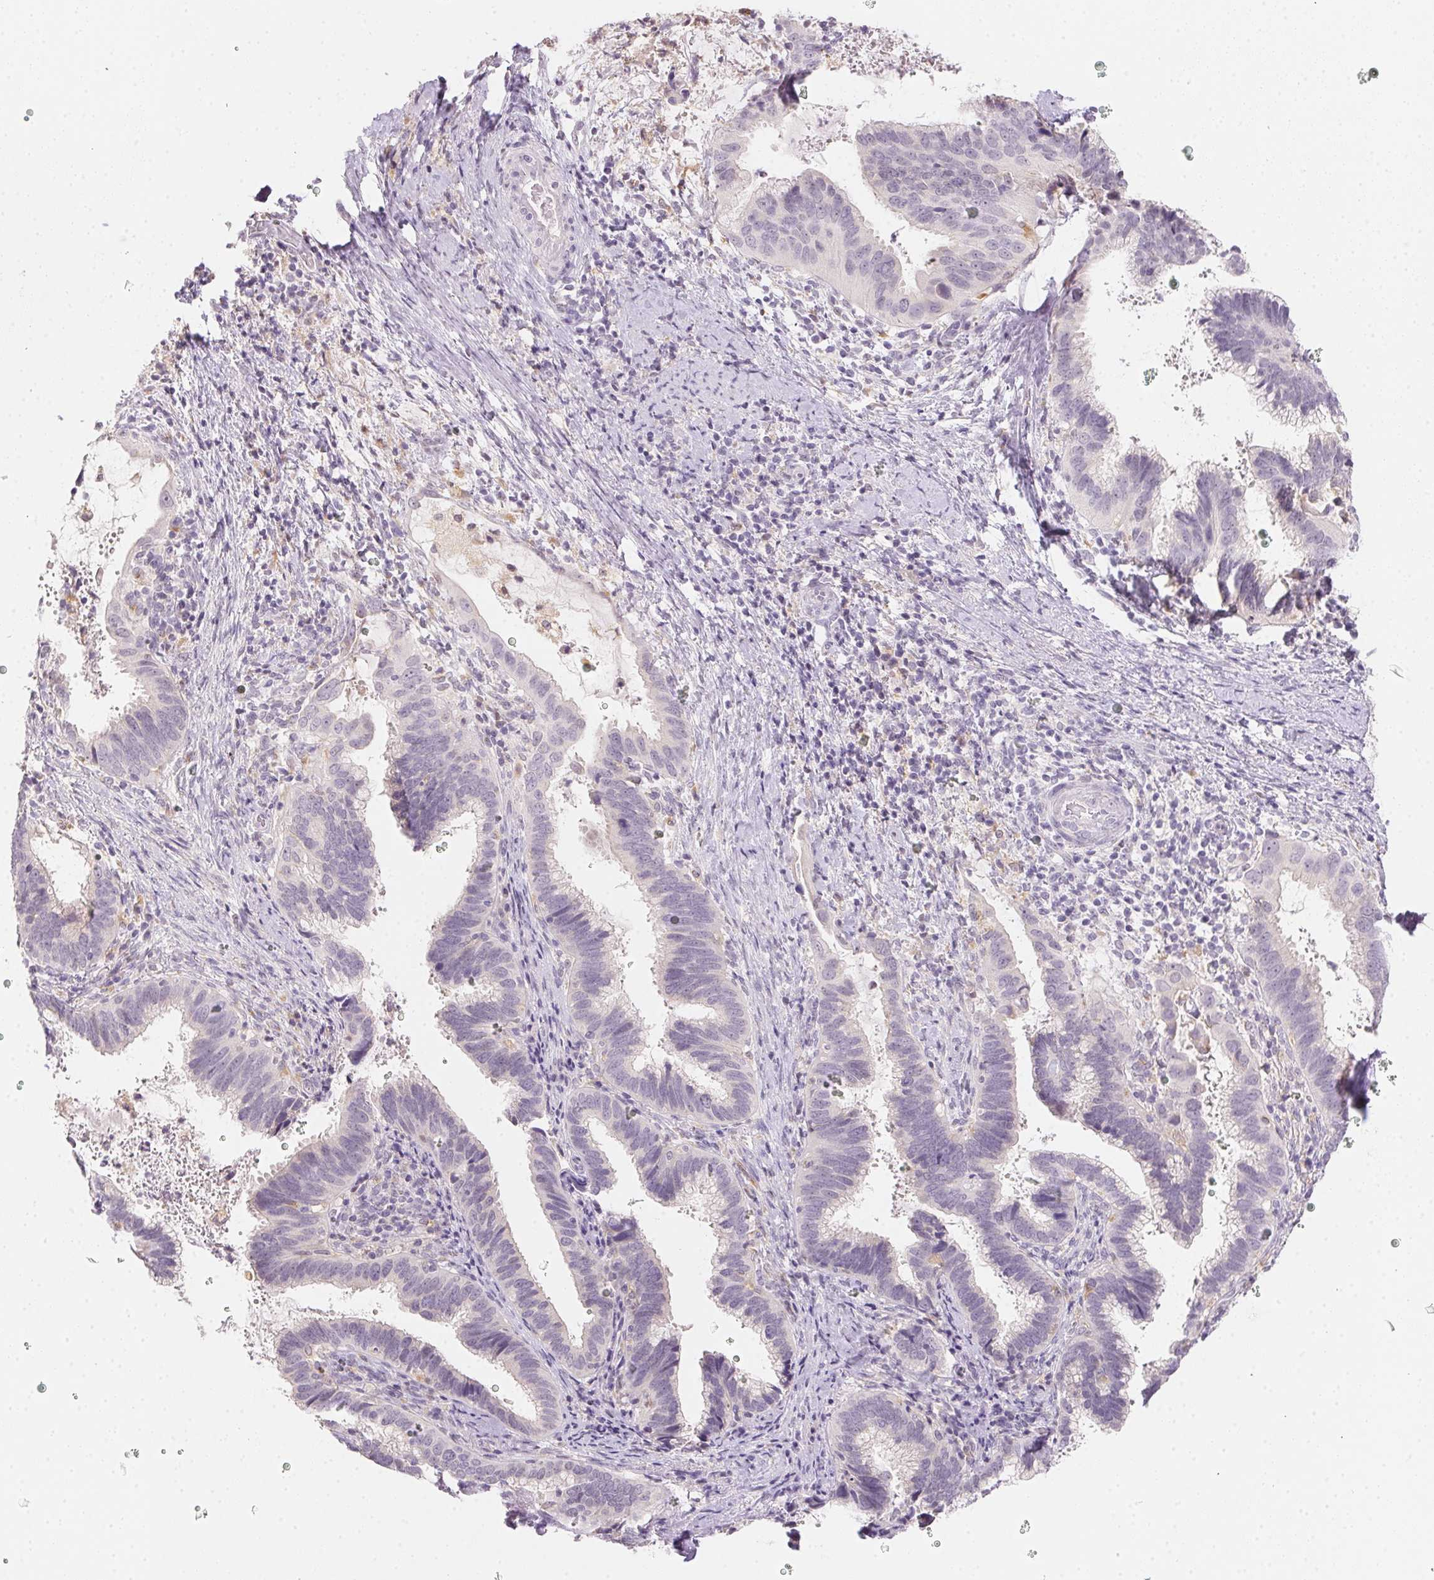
{"staining": {"intensity": "negative", "quantity": "none", "location": "none"}, "tissue": "cervical cancer", "cell_type": "Tumor cells", "image_type": "cancer", "snomed": [{"axis": "morphology", "description": "Adenocarcinoma, NOS"}, {"axis": "topography", "description": "Cervix"}], "caption": "High magnification brightfield microscopy of cervical cancer (adenocarcinoma) stained with DAB (3,3'-diaminobenzidine) (brown) and counterstained with hematoxylin (blue): tumor cells show no significant positivity.", "gene": "SLC6A18", "patient": {"sex": "female", "age": 56}}